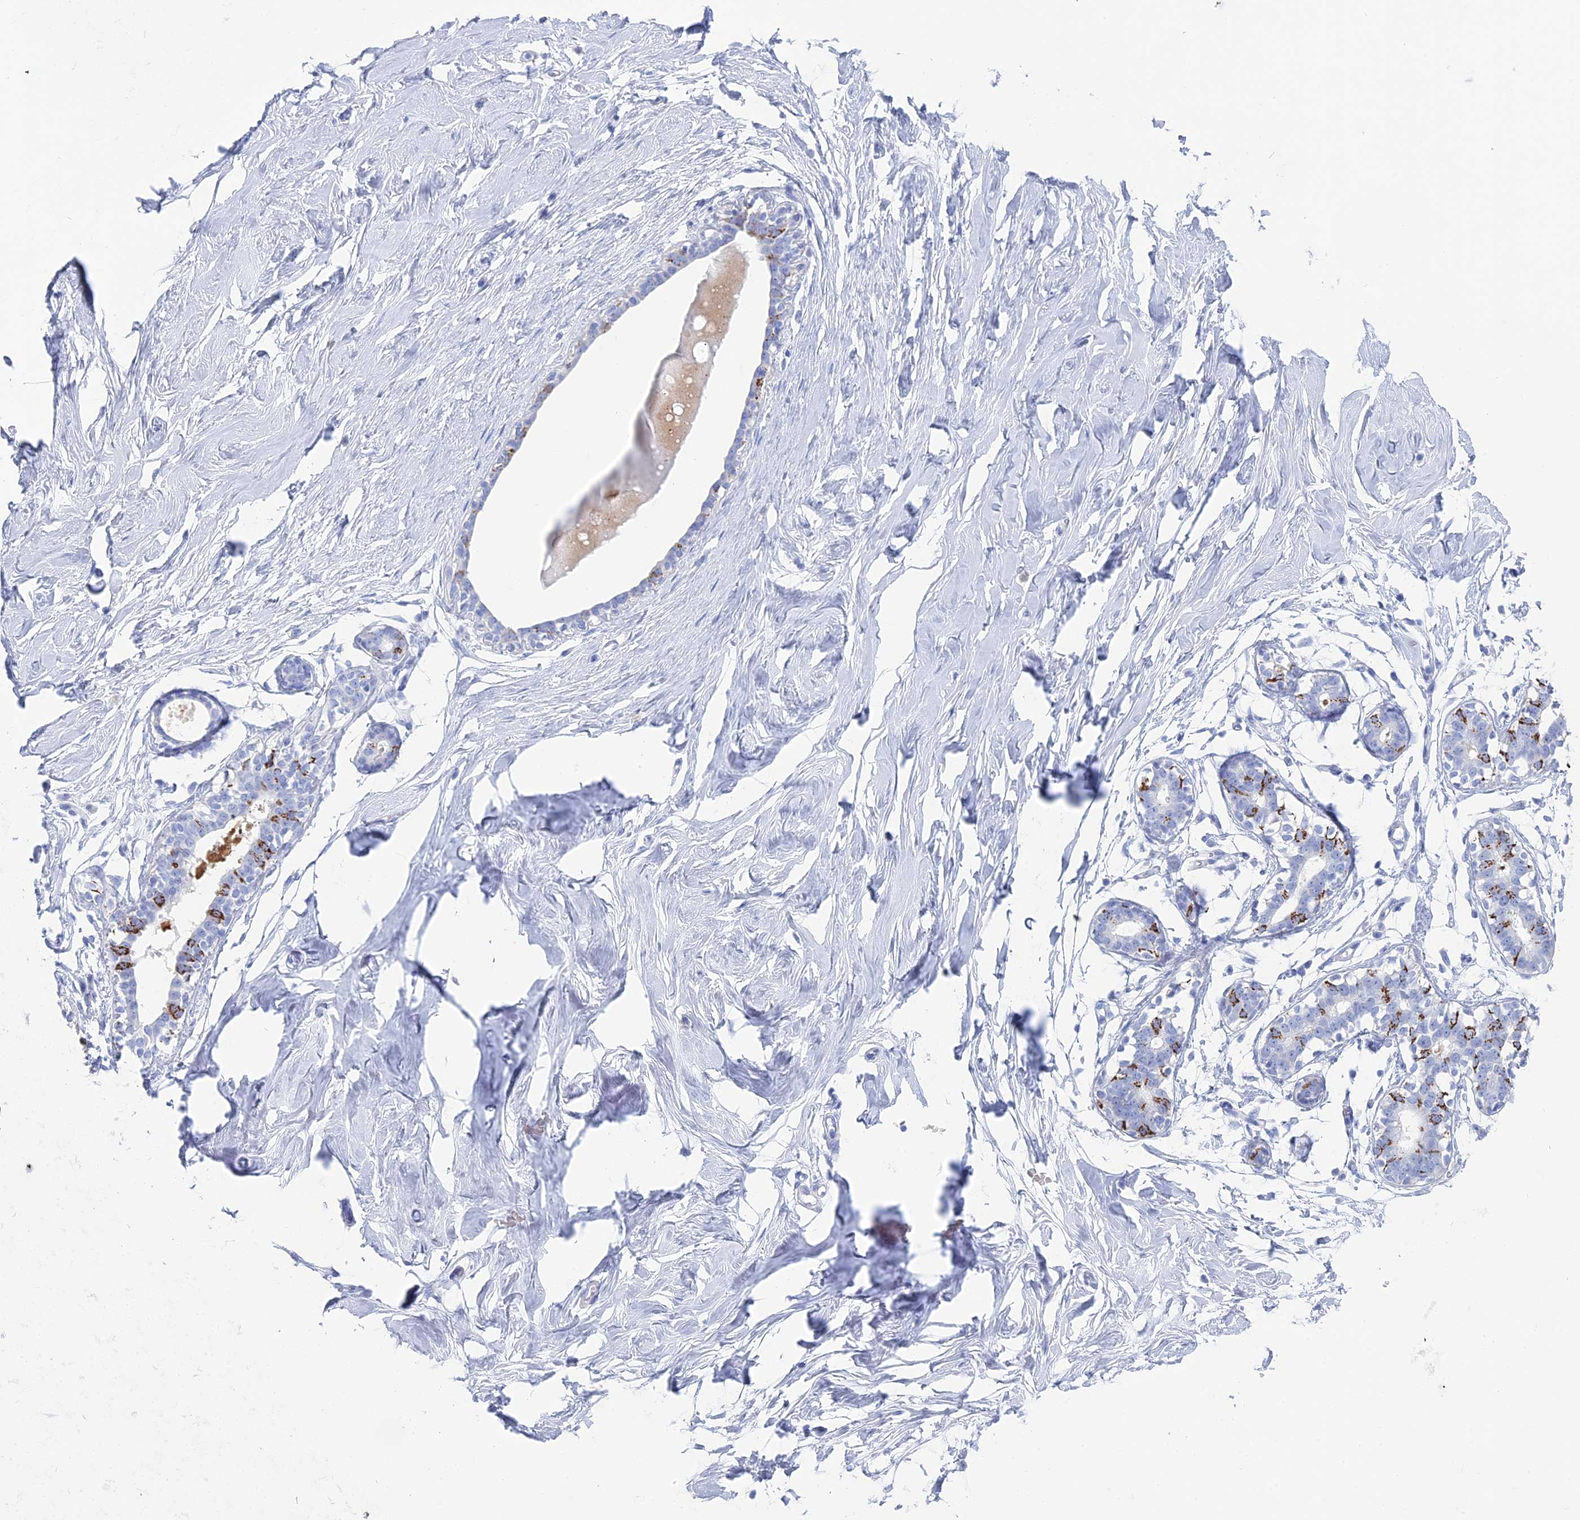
{"staining": {"intensity": "negative", "quantity": "none", "location": "none"}, "tissue": "breast", "cell_type": "Adipocytes", "image_type": "normal", "snomed": [{"axis": "morphology", "description": "Normal tissue, NOS"}, {"axis": "morphology", "description": "Adenoma, NOS"}, {"axis": "topography", "description": "Breast"}], "caption": "Breast was stained to show a protein in brown. There is no significant positivity in adipocytes. Nuclei are stained in blue.", "gene": "ALMS1", "patient": {"sex": "female", "age": 23}}